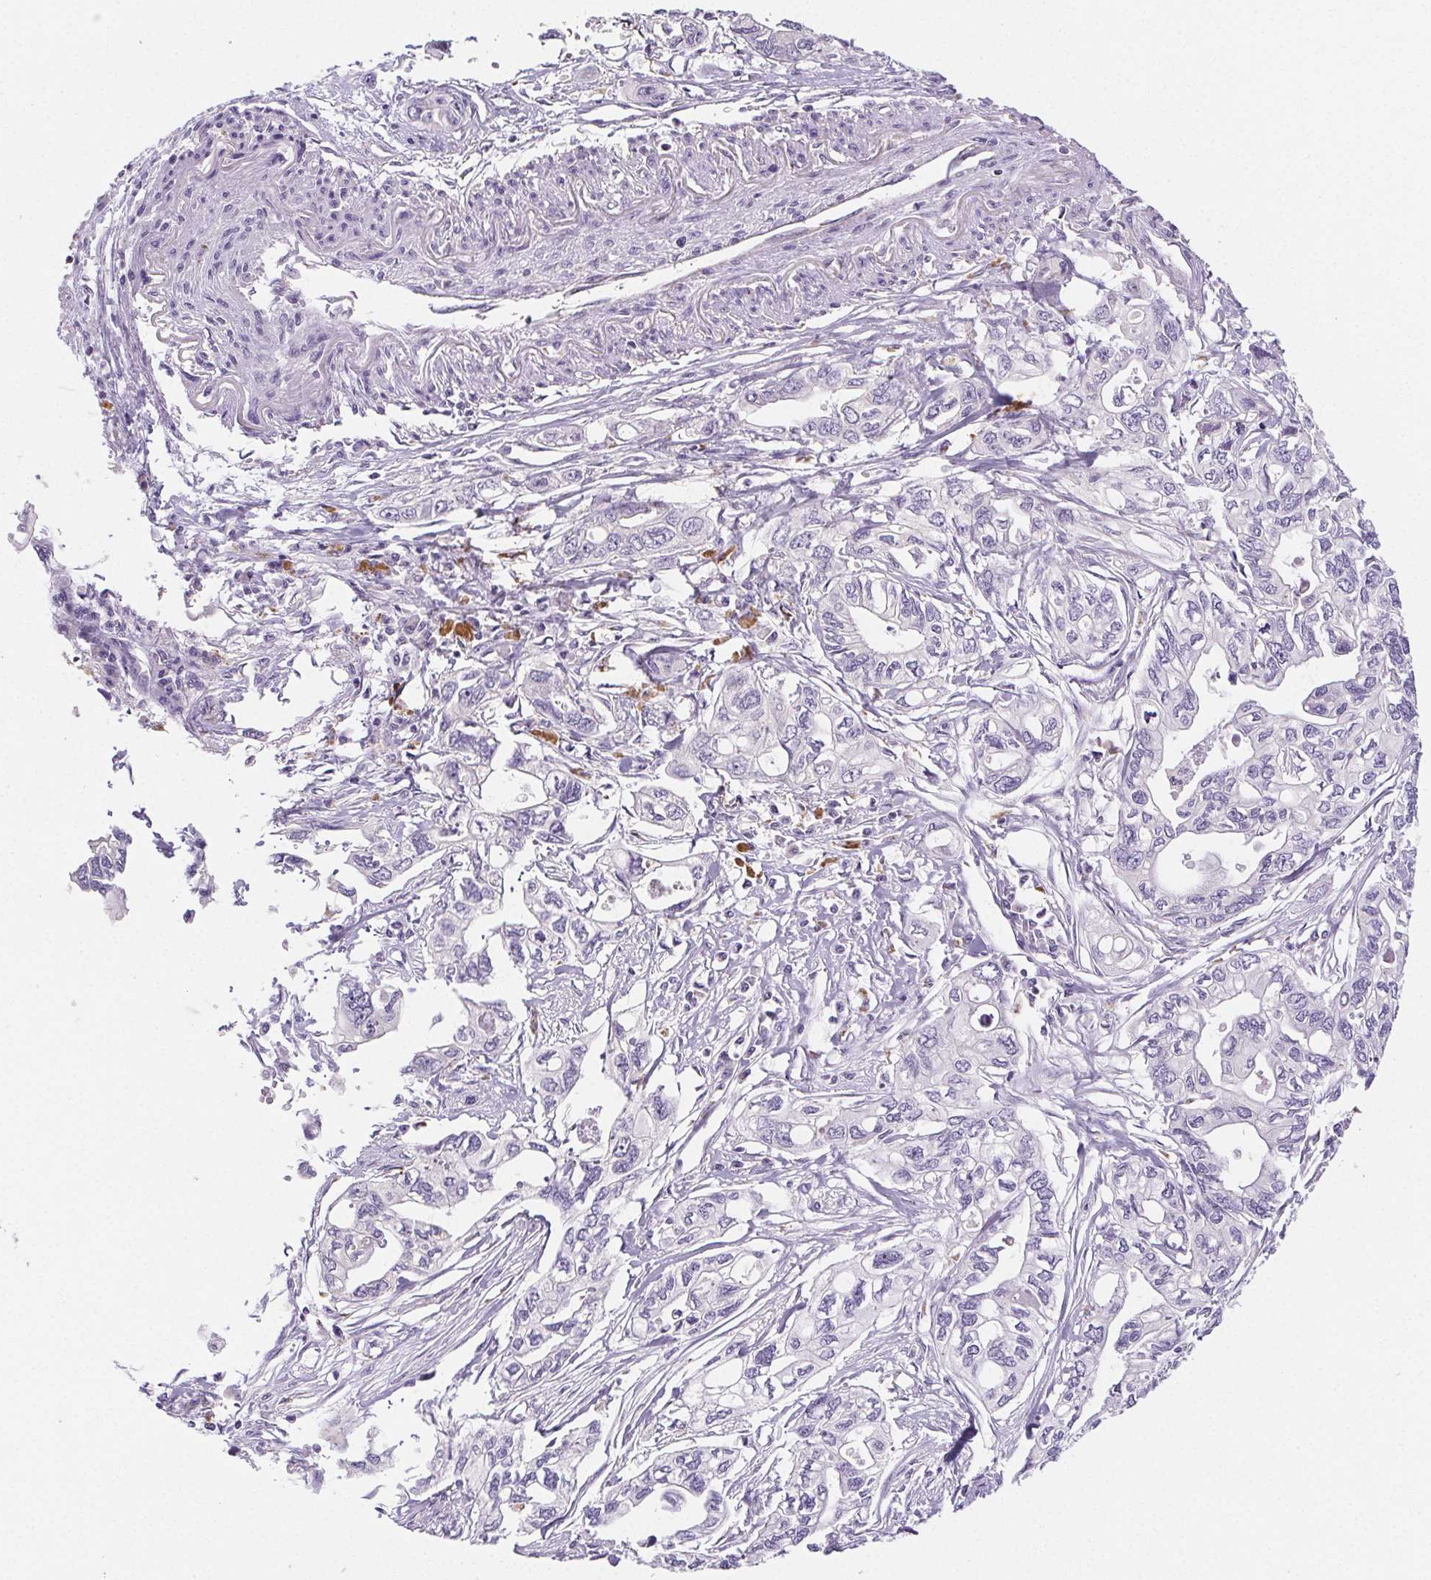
{"staining": {"intensity": "negative", "quantity": "none", "location": "none"}, "tissue": "pancreatic cancer", "cell_type": "Tumor cells", "image_type": "cancer", "snomed": [{"axis": "morphology", "description": "Adenocarcinoma, NOS"}, {"axis": "topography", "description": "Pancreas"}], "caption": "The photomicrograph reveals no staining of tumor cells in adenocarcinoma (pancreatic).", "gene": "LIPA", "patient": {"sex": "male", "age": 68}}